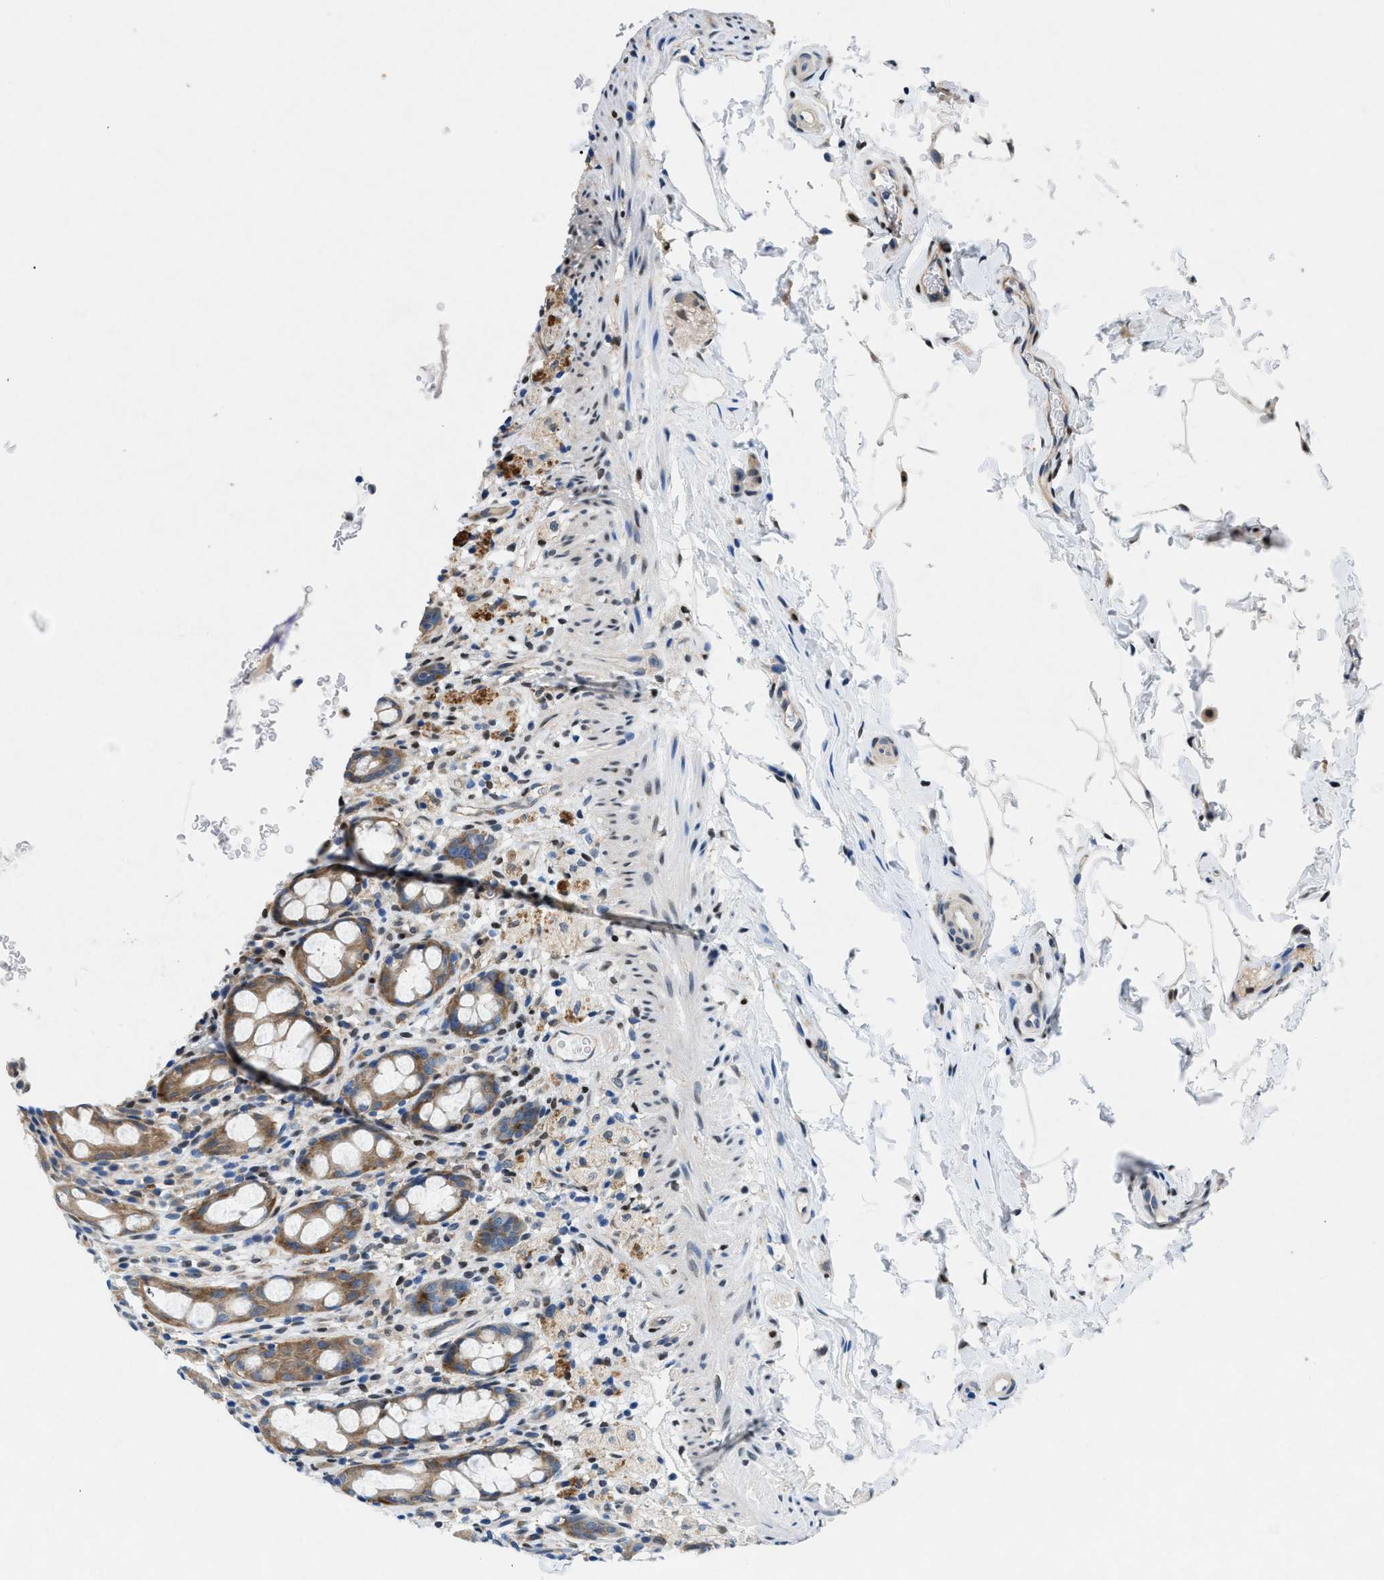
{"staining": {"intensity": "moderate", "quantity": ">75%", "location": "cytoplasmic/membranous"}, "tissue": "rectum", "cell_type": "Glandular cells", "image_type": "normal", "snomed": [{"axis": "morphology", "description": "Normal tissue, NOS"}, {"axis": "topography", "description": "Rectum"}], "caption": "This photomicrograph shows immunohistochemistry staining of unremarkable rectum, with medium moderate cytoplasmic/membranous positivity in about >75% of glandular cells.", "gene": "COPS2", "patient": {"sex": "male", "age": 44}}